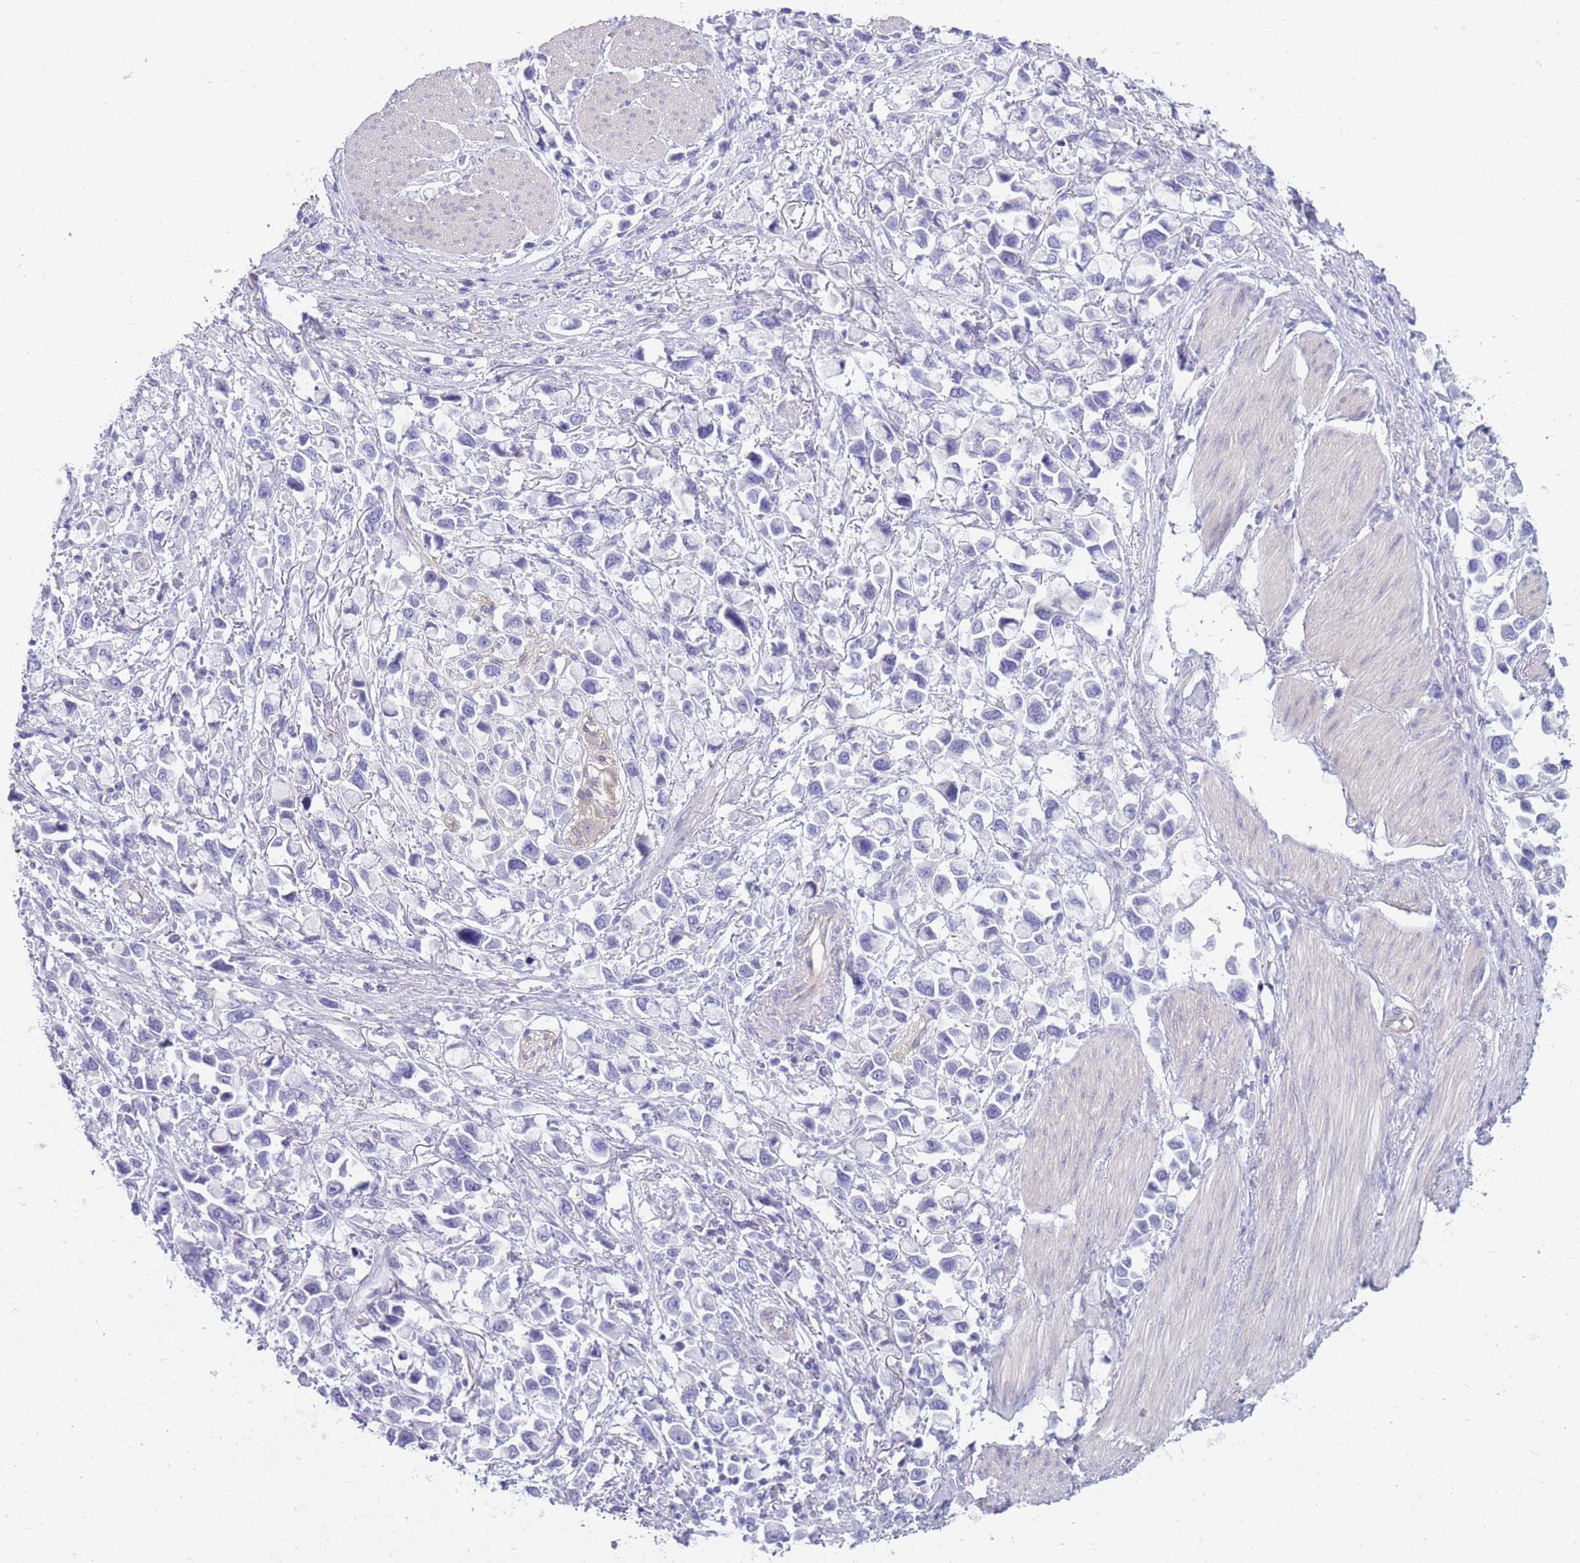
{"staining": {"intensity": "negative", "quantity": "none", "location": "none"}, "tissue": "stomach cancer", "cell_type": "Tumor cells", "image_type": "cancer", "snomed": [{"axis": "morphology", "description": "Adenocarcinoma, NOS"}, {"axis": "topography", "description": "Stomach"}], "caption": "Immunohistochemistry image of neoplastic tissue: human stomach cancer (adenocarcinoma) stained with DAB (3,3'-diaminobenzidine) reveals no significant protein expression in tumor cells. Brightfield microscopy of IHC stained with DAB (3,3'-diaminobenzidine) (brown) and hematoxylin (blue), captured at high magnification.", "gene": "MTSS2", "patient": {"sex": "female", "age": 81}}